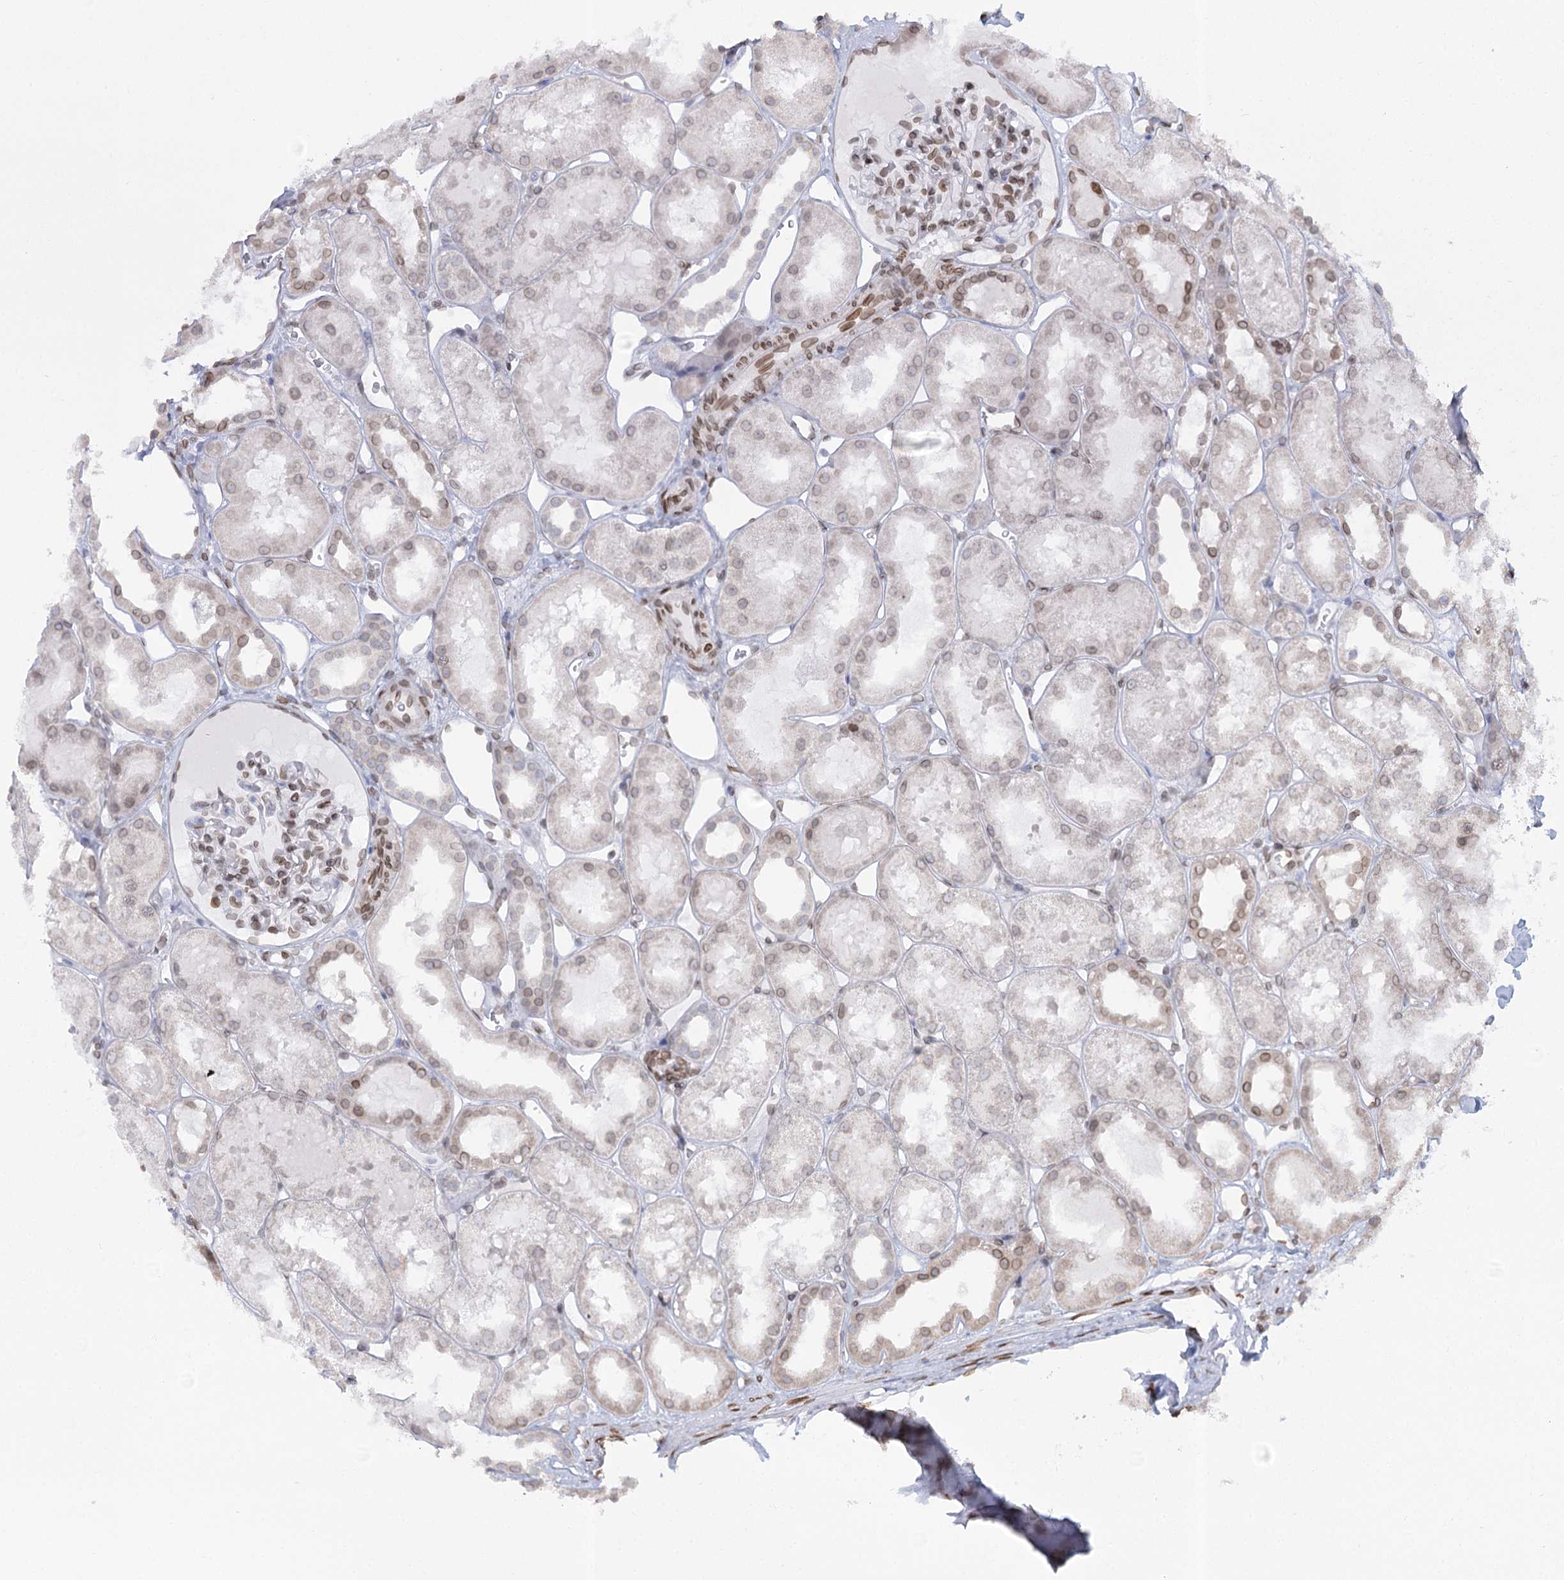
{"staining": {"intensity": "weak", "quantity": "25%-75%", "location": "cytoplasmic/membranous,nuclear"}, "tissue": "kidney", "cell_type": "Cells in glomeruli", "image_type": "normal", "snomed": [{"axis": "morphology", "description": "Normal tissue, NOS"}, {"axis": "topography", "description": "Kidney"}, {"axis": "topography", "description": "Urinary bladder"}], "caption": "Weak cytoplasmic/membranous,nuclear protein positivity is appreciated in about 25%-75% of cells in glomeruli in kidney.", "gene": "VWA5A", "patient": {"sex": "male", "age": 16}}